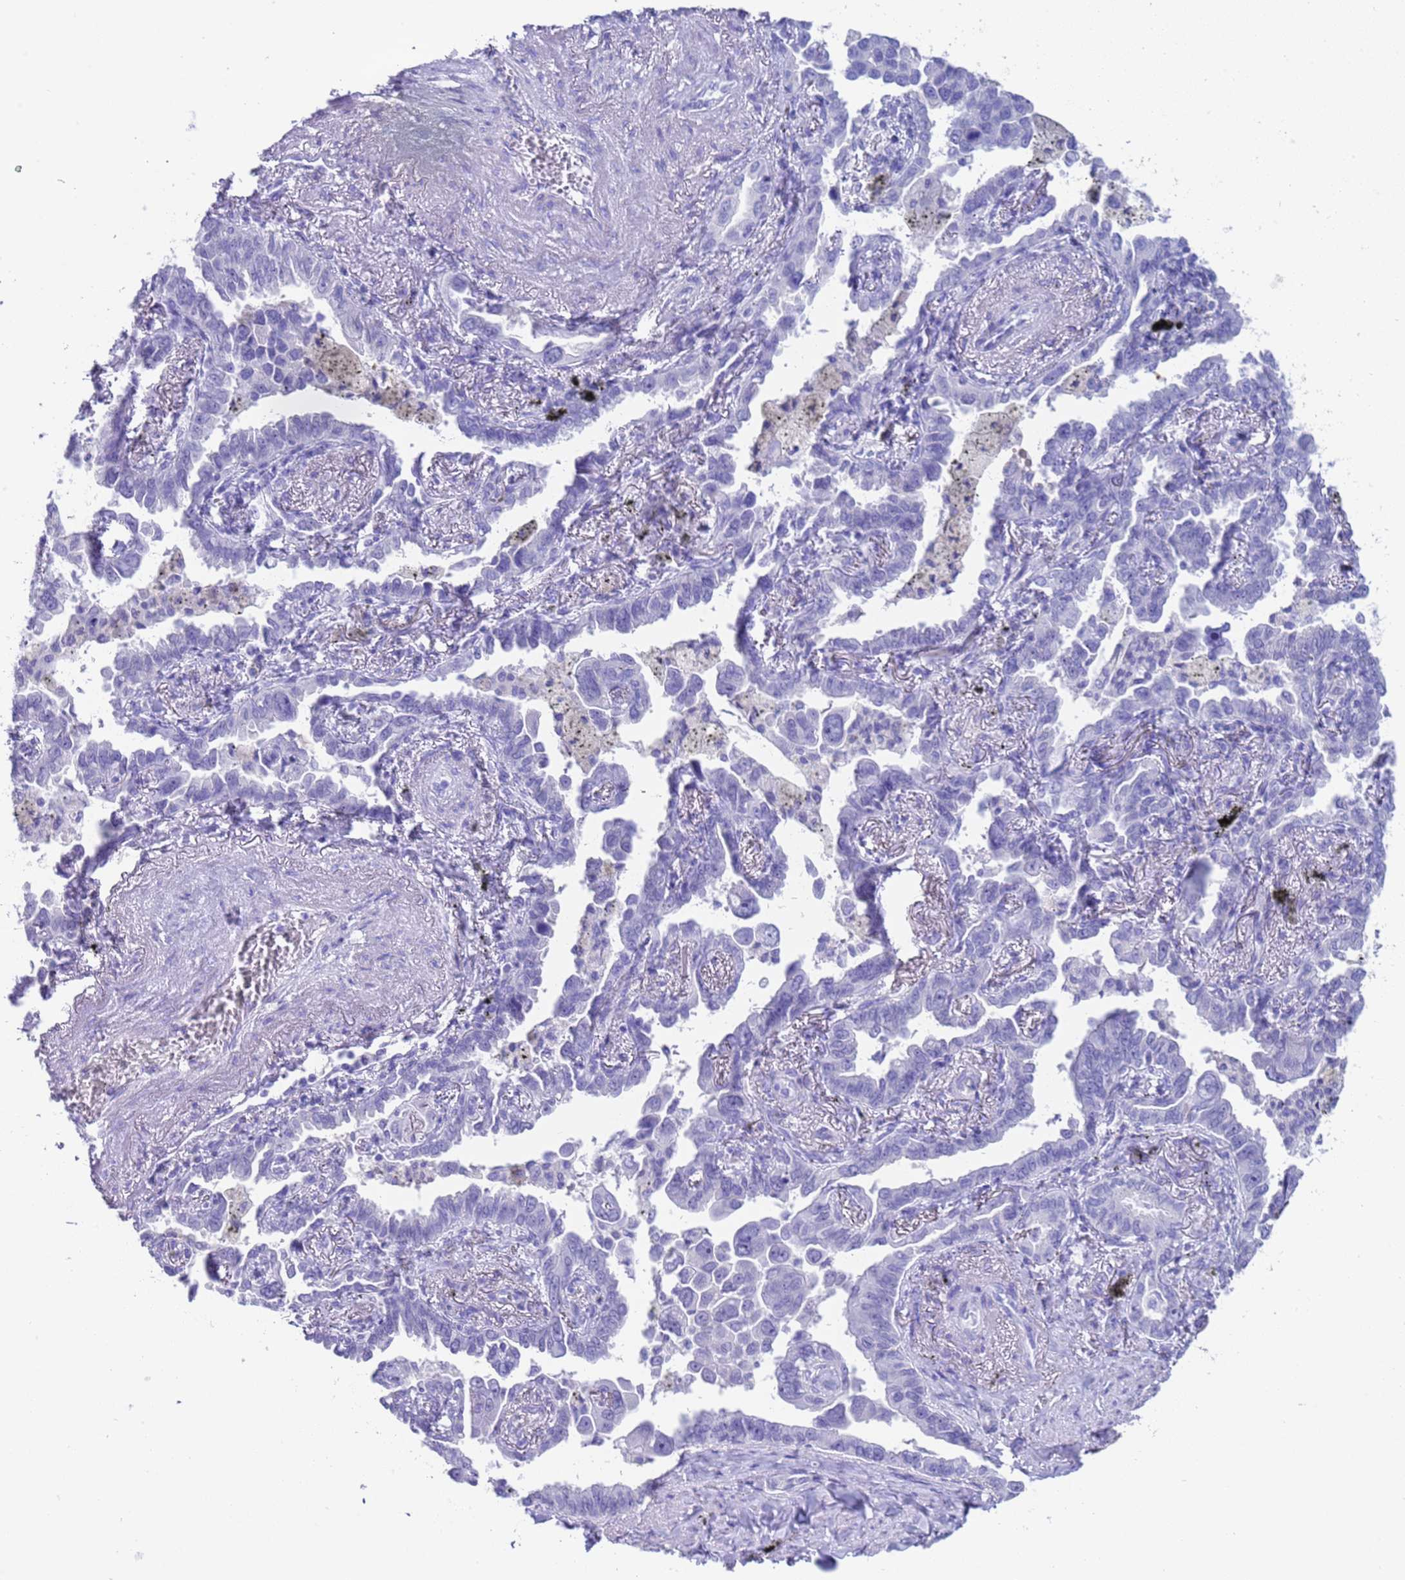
{"staining": {"intensity": "negative", "quantity": "none", "location": "none"}, "tissue": "lung cancer", "cell_type": "Tumor cells", "image_type": "cancer", "snomed": [{"axis": "morphology", "description": "Adenocarcinoma, NOS"}, {"axis": "topography", "description": "Lung"}], "caption": "IHC photomicrograph of neoplastic tissue: lung adenocarcinoma stained with DAB demonstrates no significant protein expression in tumor cells.", "gene": "CKM", "patient": {"sex": "male", "age": 67}}